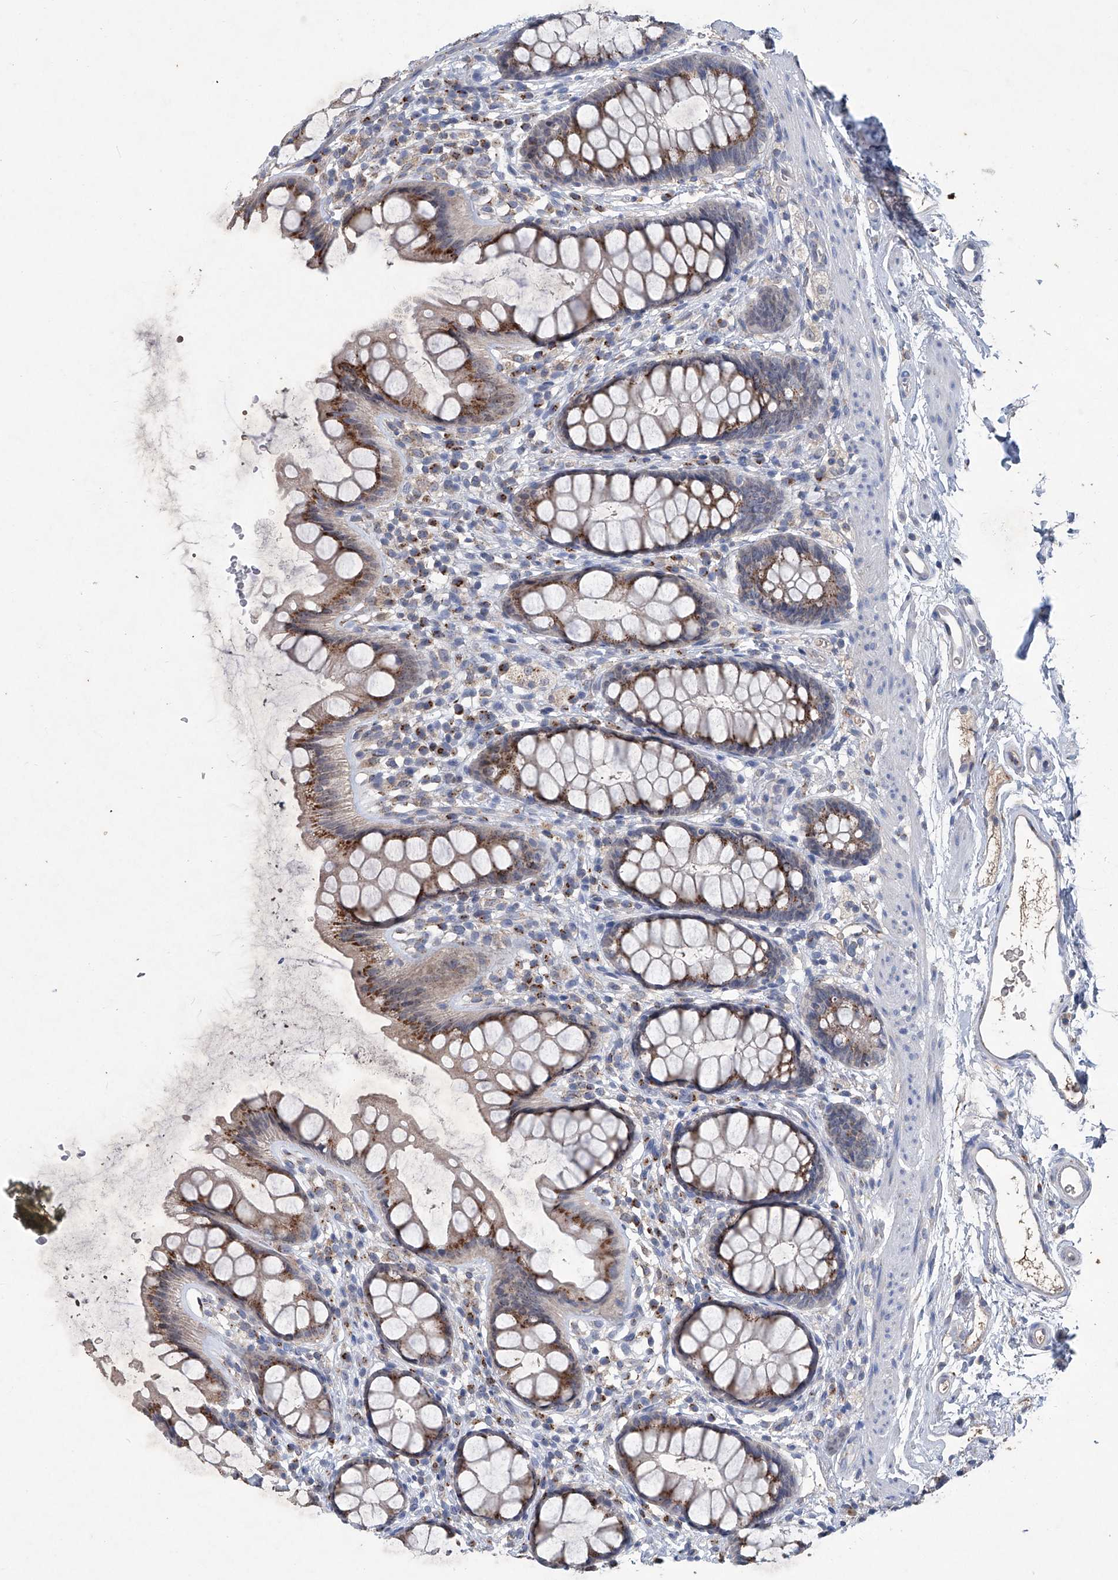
{"staining": {"intensity": "moderate", "quantity": ">75%", "location": "cytoplasmic/membranous"}, "tissue": "rectum", "cell_type": "Glandular cells", "image_type": "normal", "snomed": [{"axis": "morphology", "description": "Normal tissue, NOS"}, {"axis": "topography", "description": "Rectum"}], "caption": "A medium amount of moderate cytoplasmic/membranous staining is identified in approximately >75% of glandular cells in unremarkable rectum.", "gene": "PCSK5", "patient": {"sex": "female", "age": 65}}